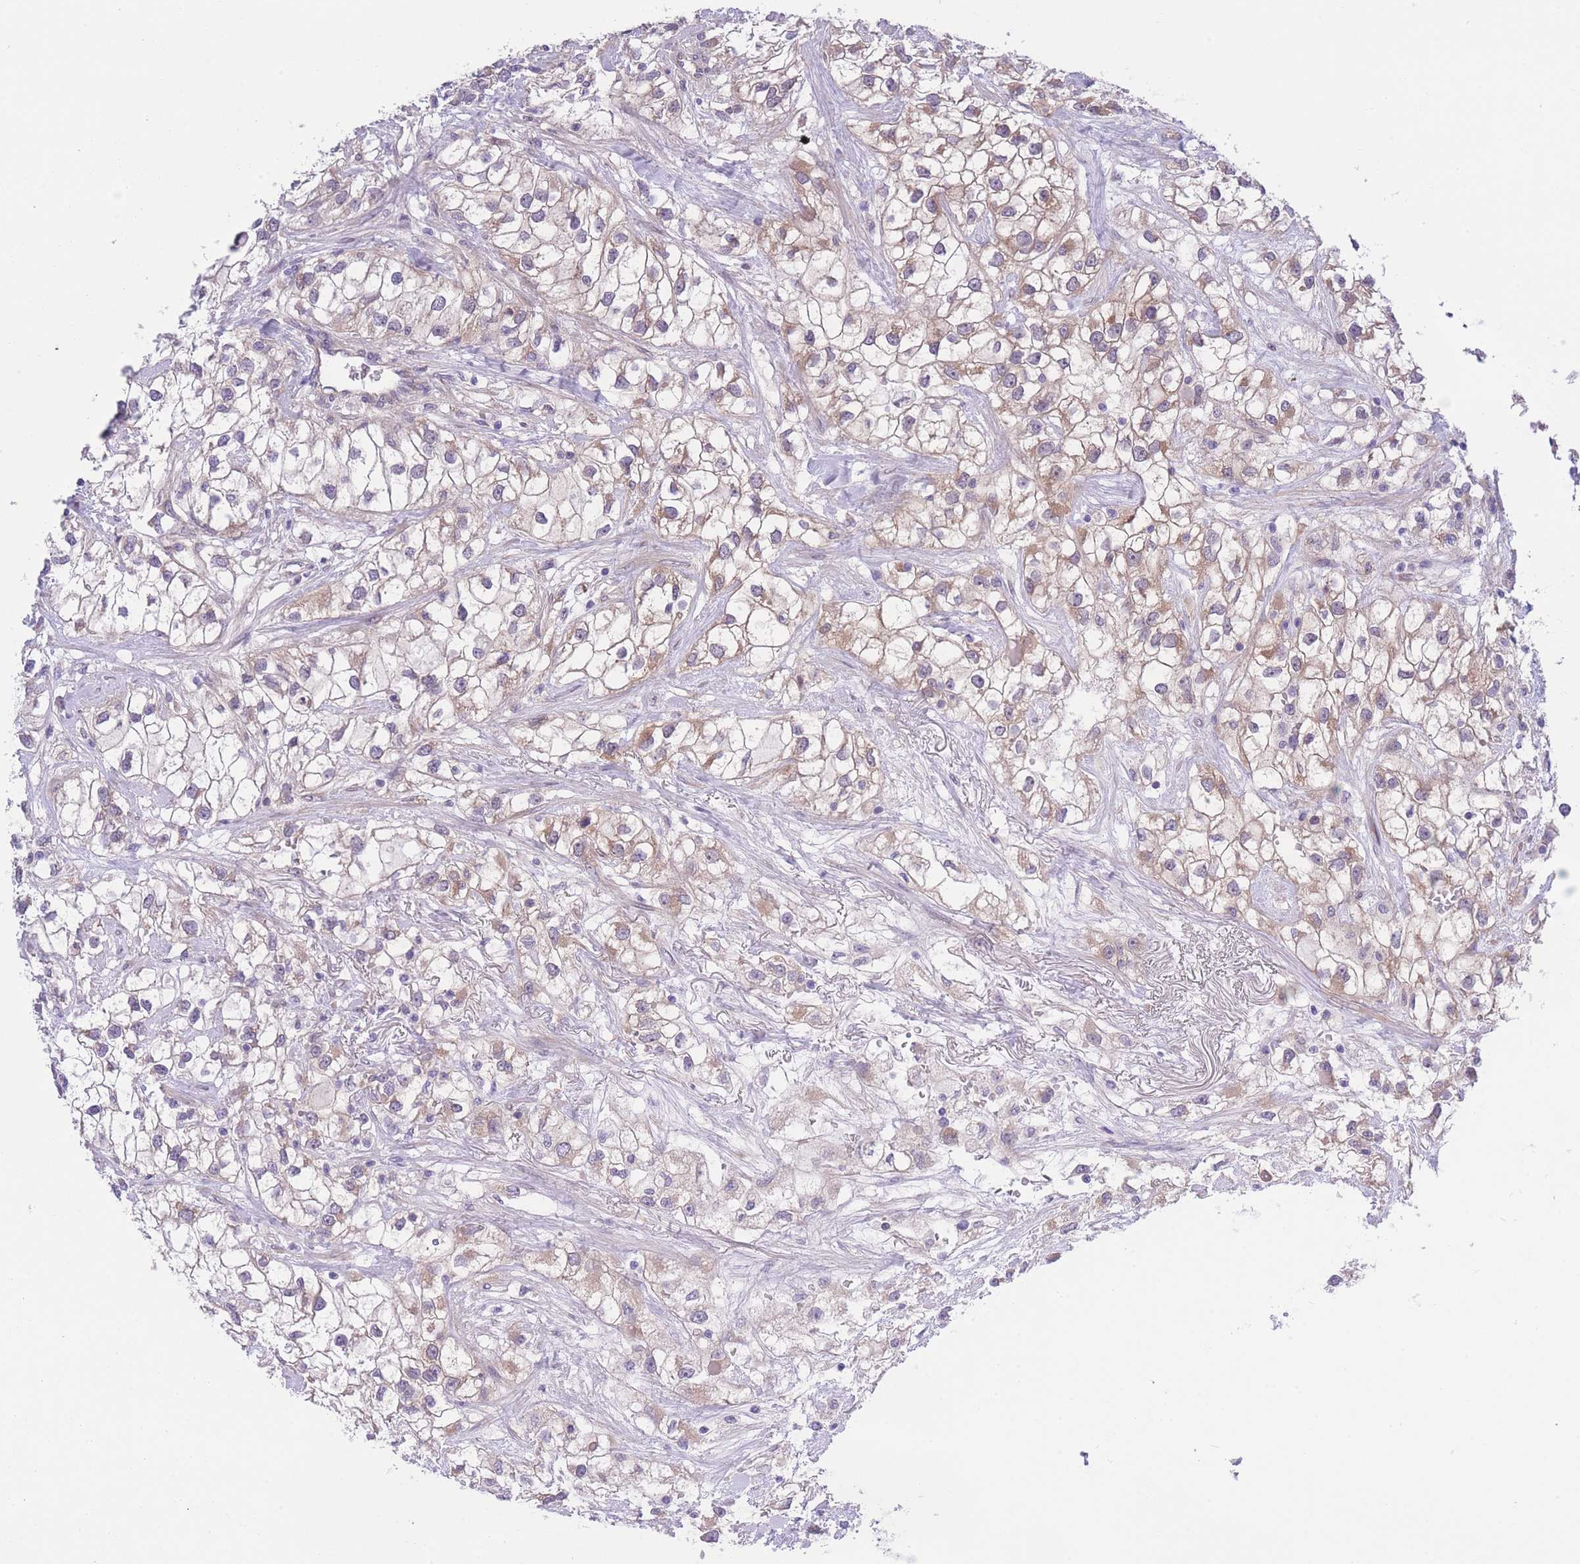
{"staining": {"intensity": "moderate", "quantity": "25%-75%", "location": "cytoplasmic/membranous"}, "tissue": "renal cancer", "cell_type": "Tumor cells", "image_type": "cancer", "snomed": [{"axis": "morphology", "description": "Adenocarcinoma, NOS"}, {"axis": "topography", "description": "Kidney"}], "caption": "A brown stain labels moderate cytoplasmic/membranous staining of a protein in human renal adenocarcinoma tumor cells.", "gene": "WWOX", "patient": {"sex": "male", "age": 59}}